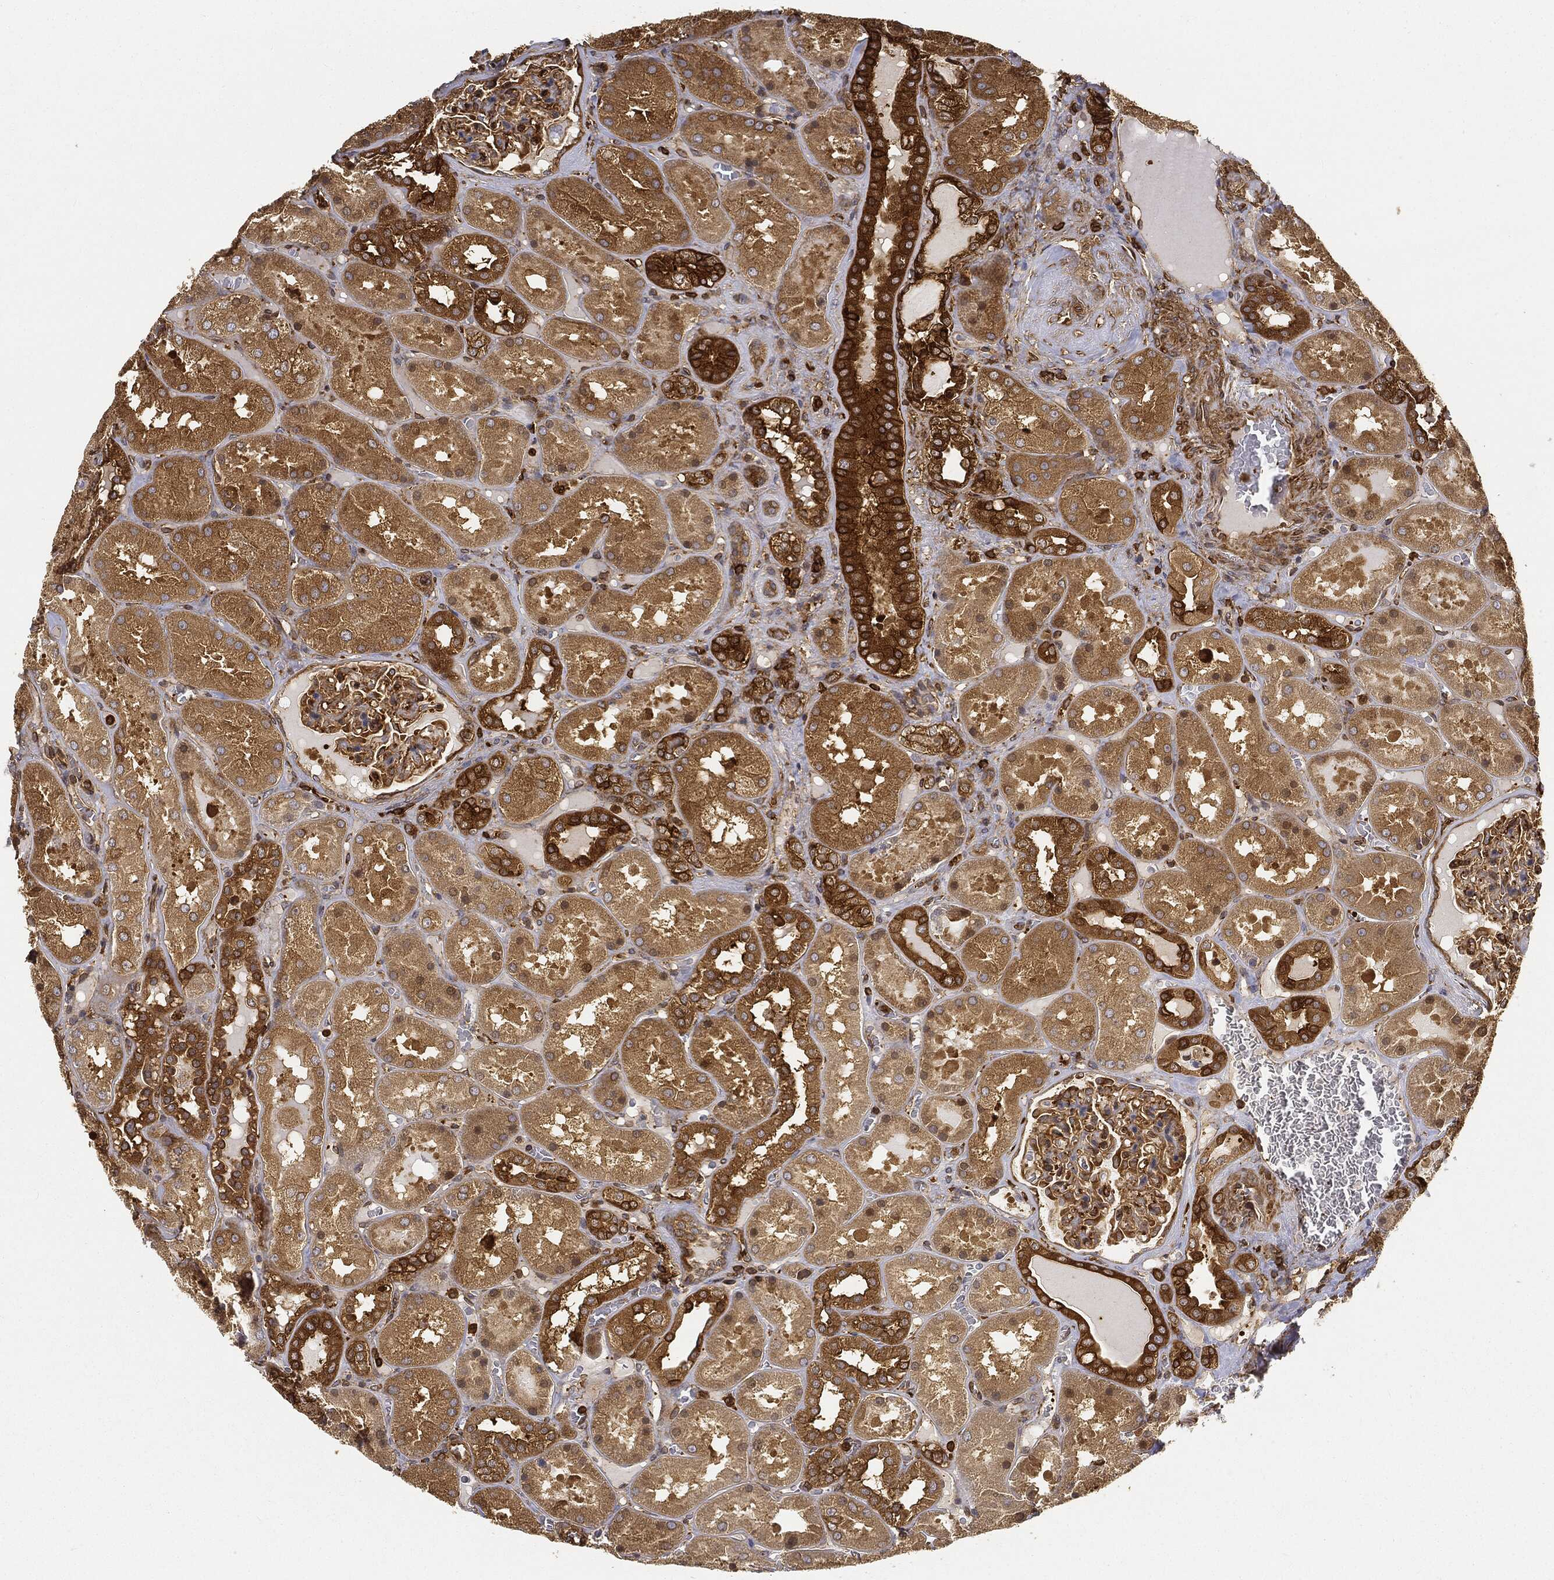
{"staining": {"intensity": "strong", "quantity": "25%-75%", "location": "cytoplasmic/membranous"}, "tissue": "kidney", "cell_type": "Cells in glomeruli", "image_type": "normal", "snomed": [{"axis": "morphology", "description": "Normal tissue, NOS"}, {"axis": "topography", "description": "Kidney"}], "caption": "IHC of unremarkable human kidney shows high levels of strong cytoplasmic/membranous expression in about 25%-75% of cells in glomeruli.", "gene": "WDR1", "patient": {"sex": "male", "age": 73}}